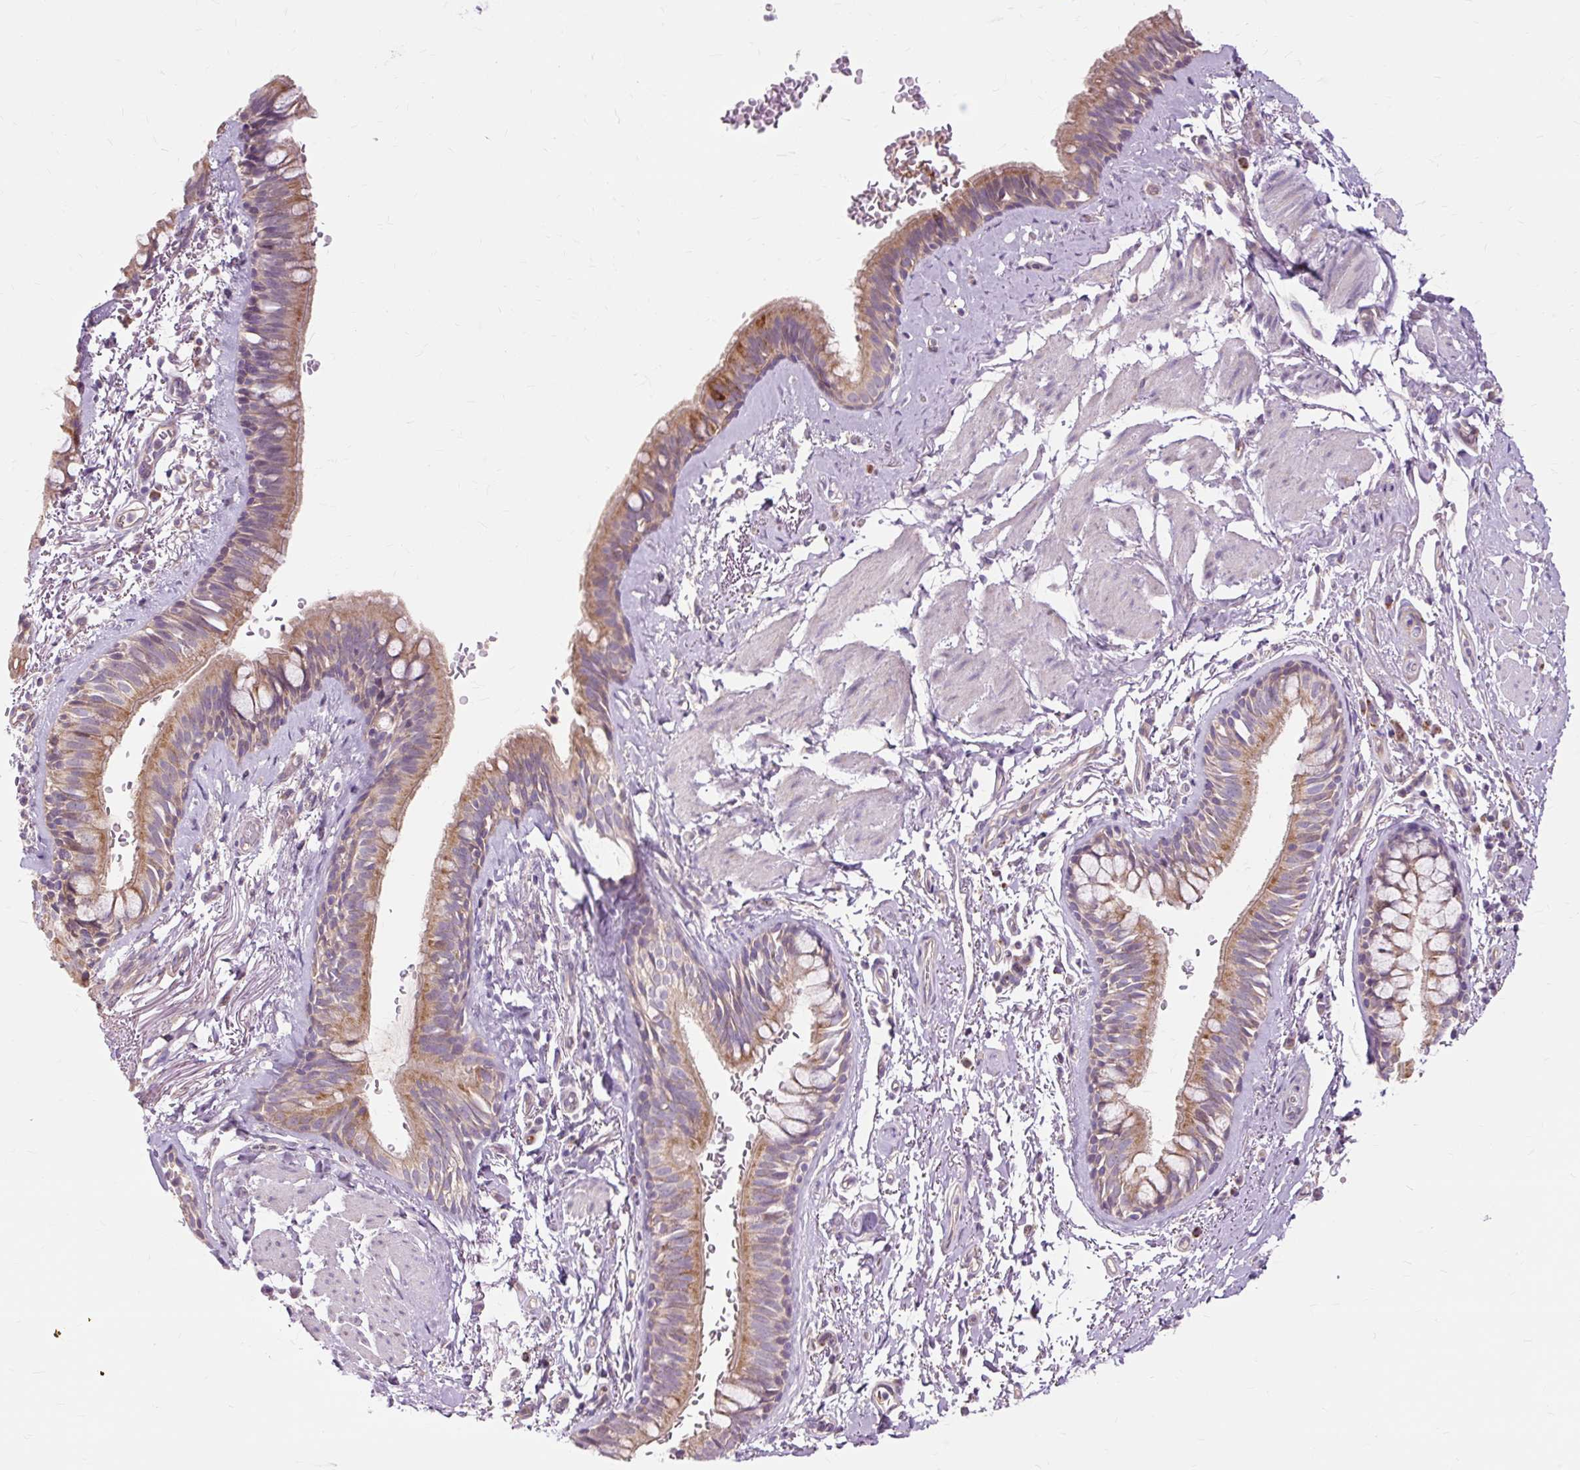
{"staining": {"intensity": "moderate", "quantity": ">75%", "location": "cytoplasmic/membranous"}, "tissue": "bronchus", "cell_type": "Respiratory epithelial cells", "image_type": "normal", "snomed": [{"axis": "morphology", "description": "Normal tissue, NOS"}, {"axis": "topography", "description": "Bronchus"}], "caption": "A high-resolution photomicrograph shows IHC staining of unremarkable bronchus, which exhibits moderate cytoplasmic/membranous staining in approximately >75% of respiratory epithelial cells. The protein of interest is stained brown, and the nuclei are stained in blue (DAB IHC with brightfield microscopy, high magnification).", "gene": "PDZD2", "patient": {"sex": "male", "age": 67}}